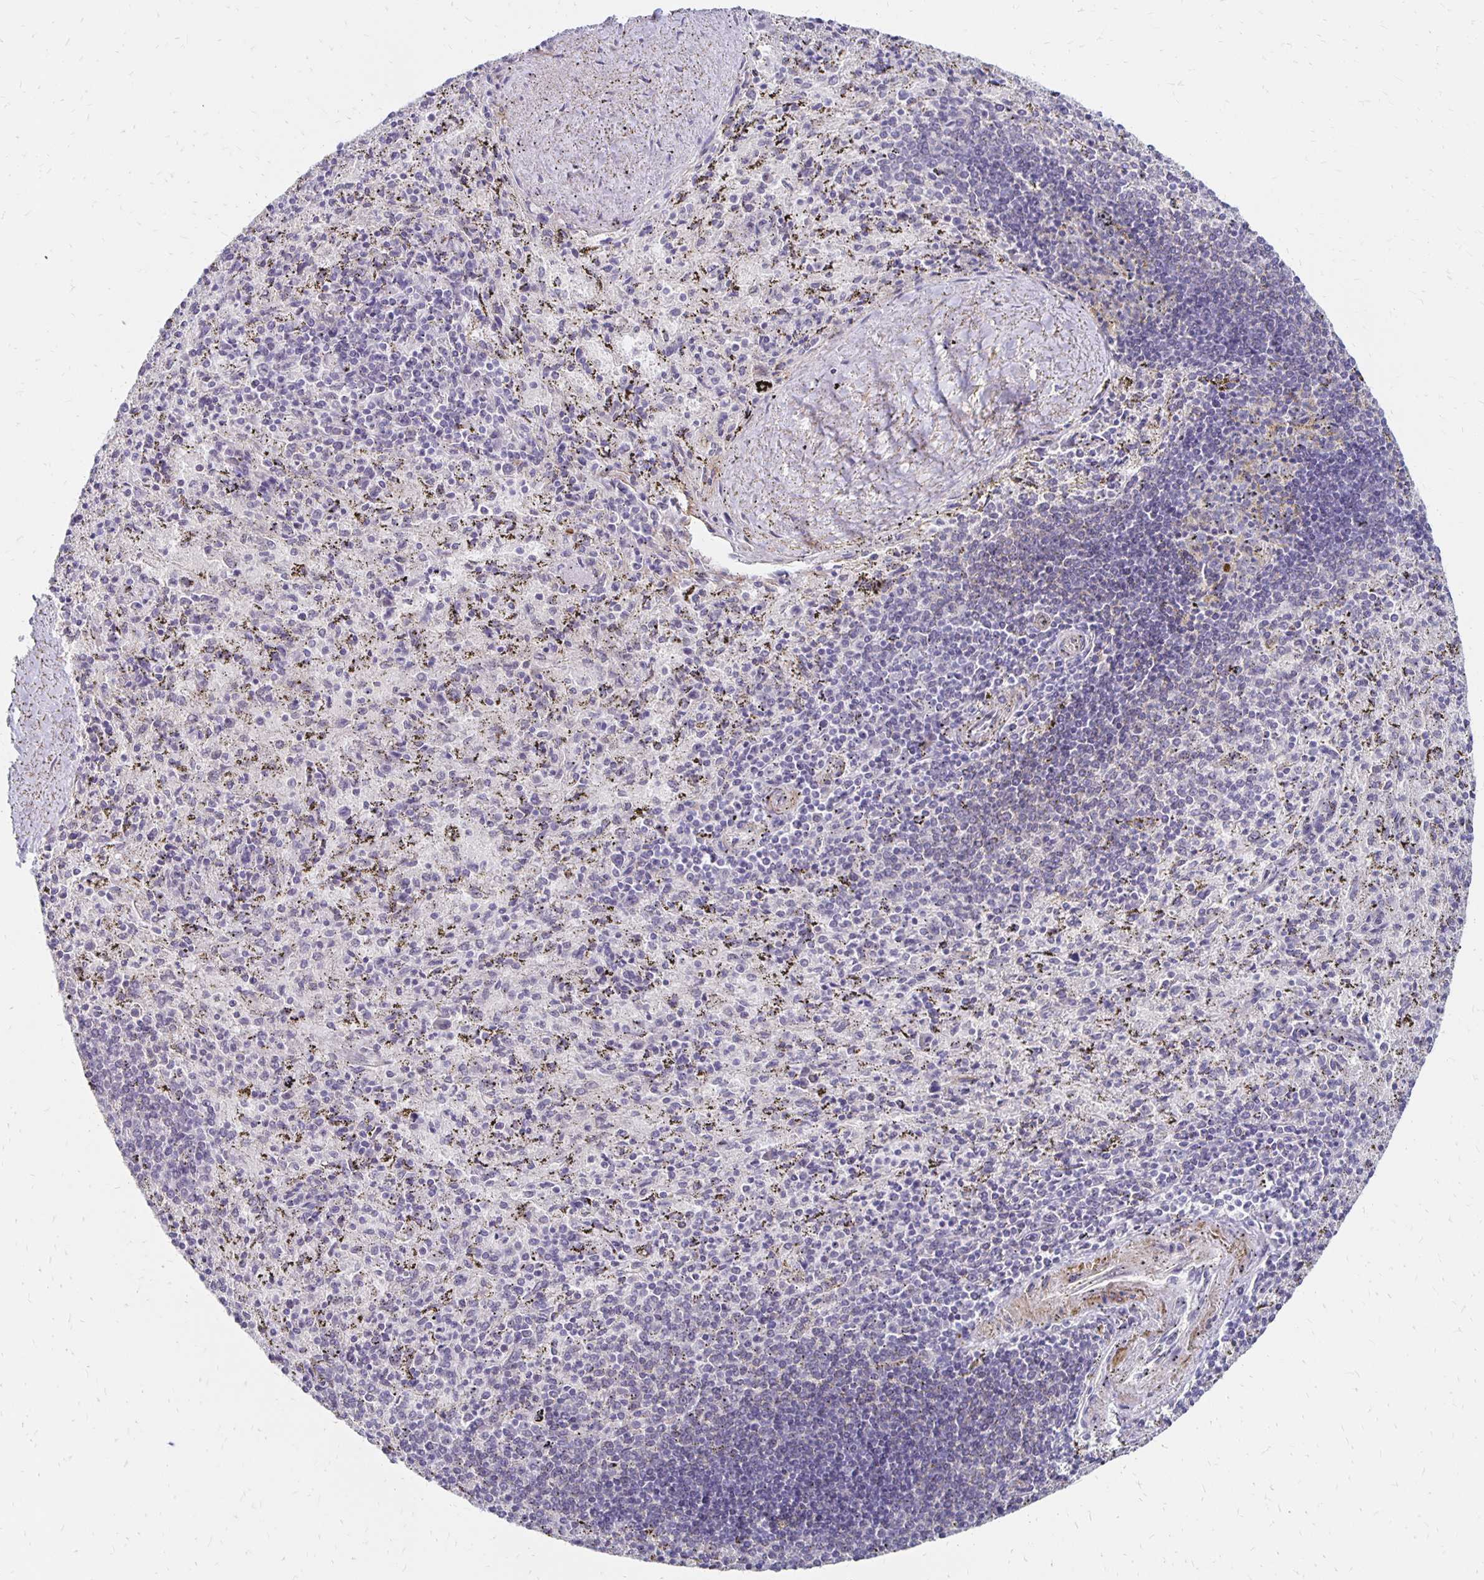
{"staining": {"intensity": "negative", "quantity": "none", "location": "none"}, "tissue": "spleen", "cell_type": "Cells in red pulp", "image_type": "normal", "snomed": [{"axis": "morphology", "description": "Normal tissue, NOS"}, {"axis": "topography", "description": "Spleen"}], "caption": "Immunohistochemistry histopathology image of normal spleen stained for a protein (brown), which shows no positivity in cells in red pulp.", "gene": "ATOSB", "patient": {"sex": "male", "age": 57}}